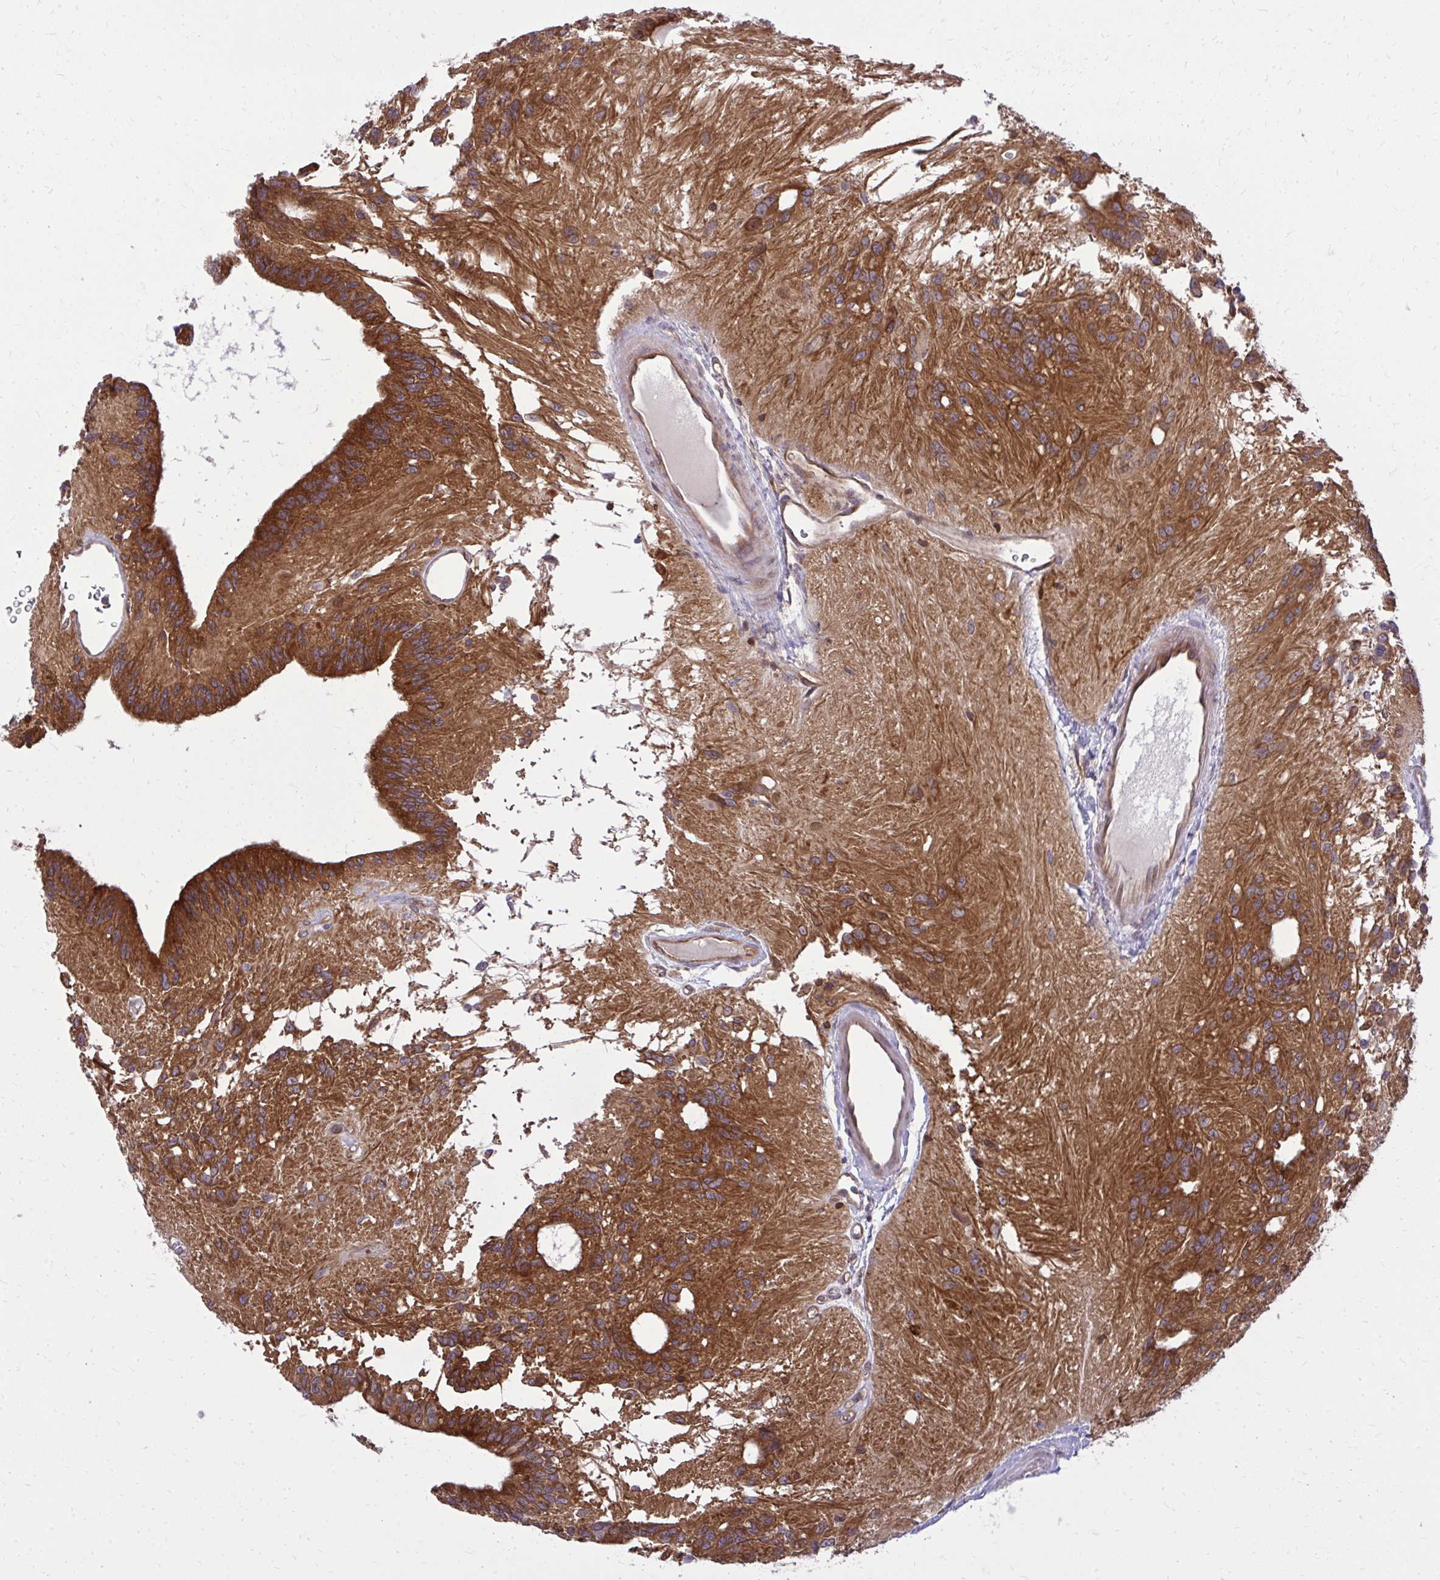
{"staining": {"intensity": "strong", "quantity": ">75%", "location": "cytoplasmic/membranous"}, "tissue": "glioma", "cell_type": "Tumor cells", "image_type": "cancer", "snomed": [{"axis": "morphology", "description": "Glioma, malignant, Low grade"}, {"axis": "topography", "description": "Brain"}], "caption": "A brown stain shows strong cytoplasmic/membranous expression of a protein in human glioma tumor cells. (Brightfield microscopy of DAB IHC at high magnification).", "gene": "PPP5C", "patient": {"sex": "male", "age": 31}}